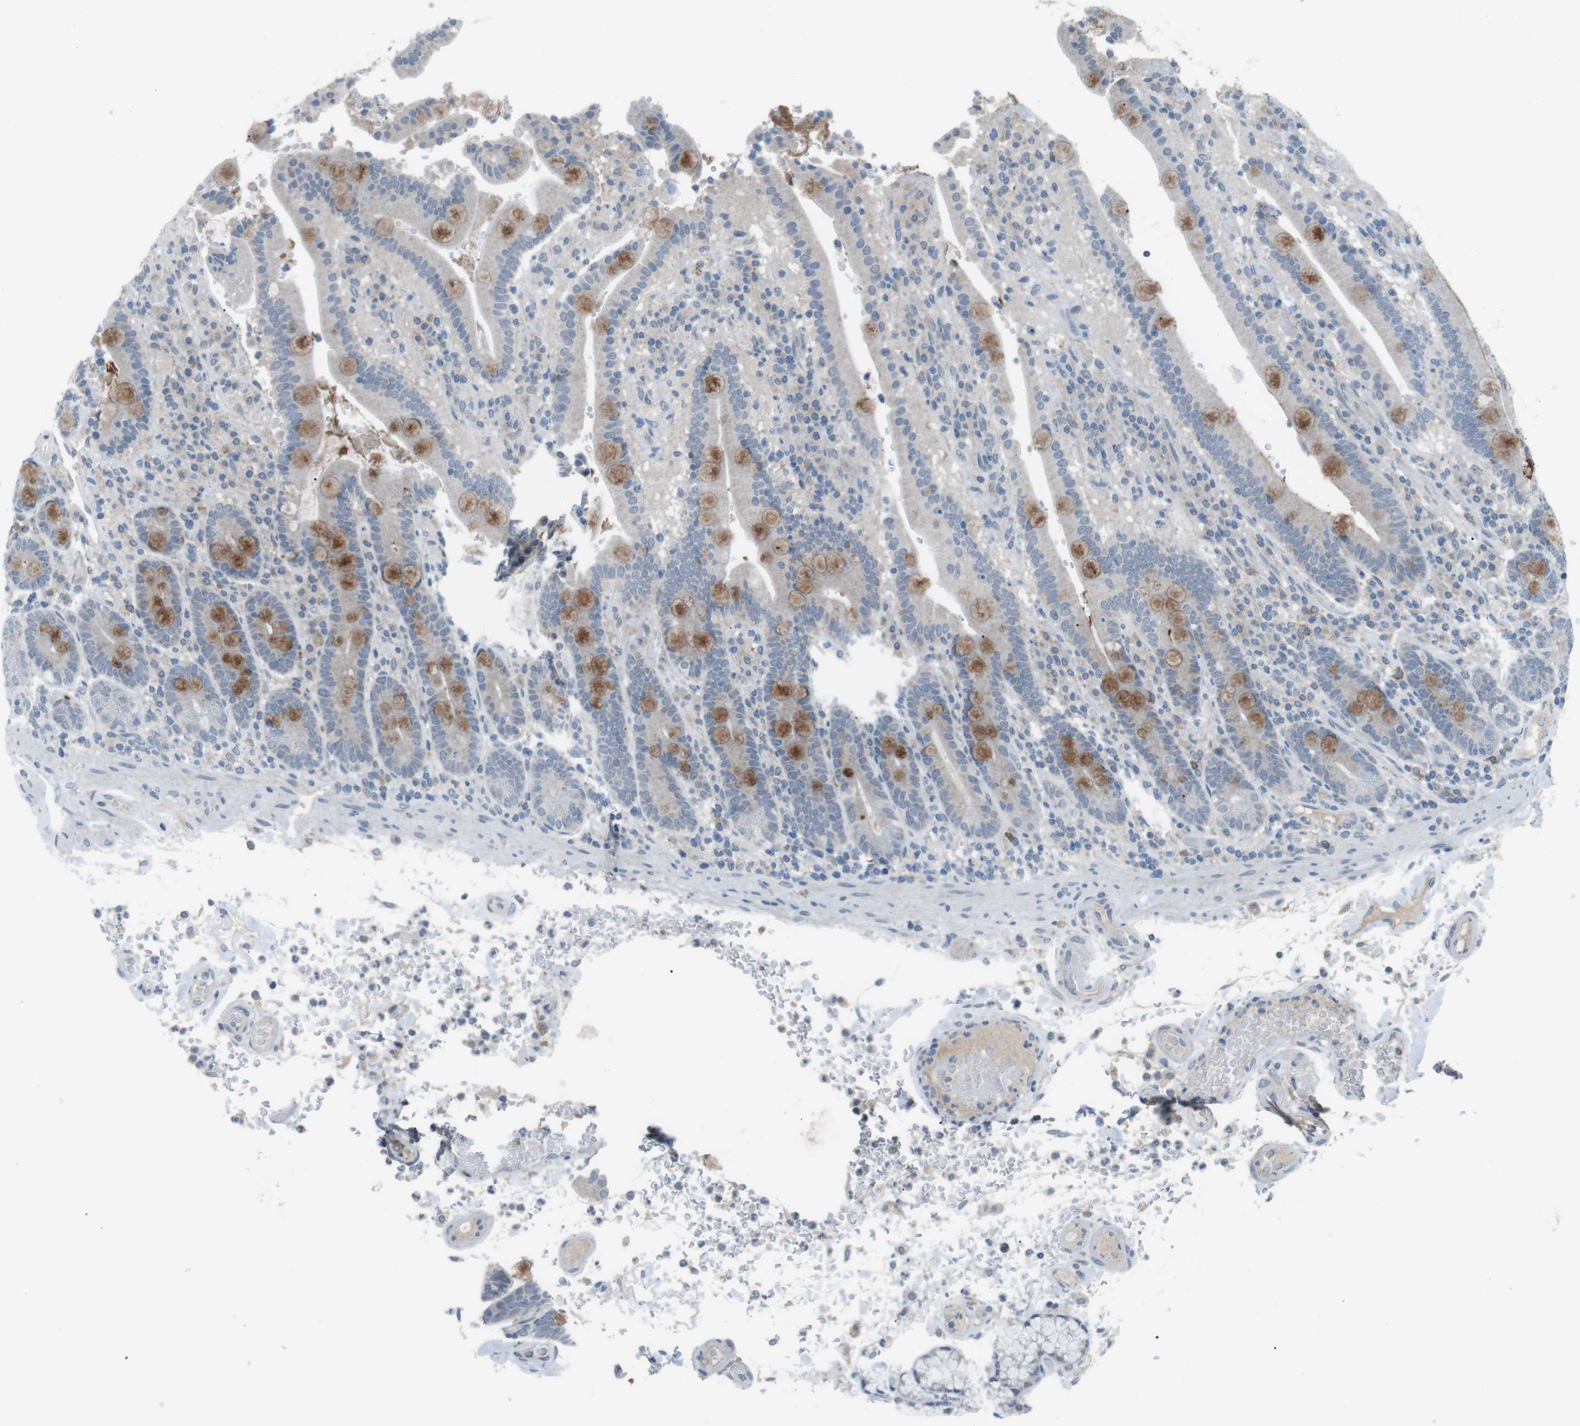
{"staining": {"intensity": "weak", "quantity": "<25%", "location": "cytoplasmic/membranous"}, "tissue": "duodenum", "cell_type": "Glandular cells", "image_type": "normal", "snomed": [{"axis": "morphology", "description": "Normal tissue, NOS"}, {"axis": "topography", "description": "Small intestine, NOS"}], "caption": "Glandular cells are negative for brown protein staining in unremarkable duodenum. Brightfield microscopy of immunohistochemistry (IHC) stained with DAB (3,3'-diaminobenzidine) (brown) and hematoxylin (blue), captured at high magnification.", "gene": "FCRLA", "patient": {"sex": "female", "age": 71}}